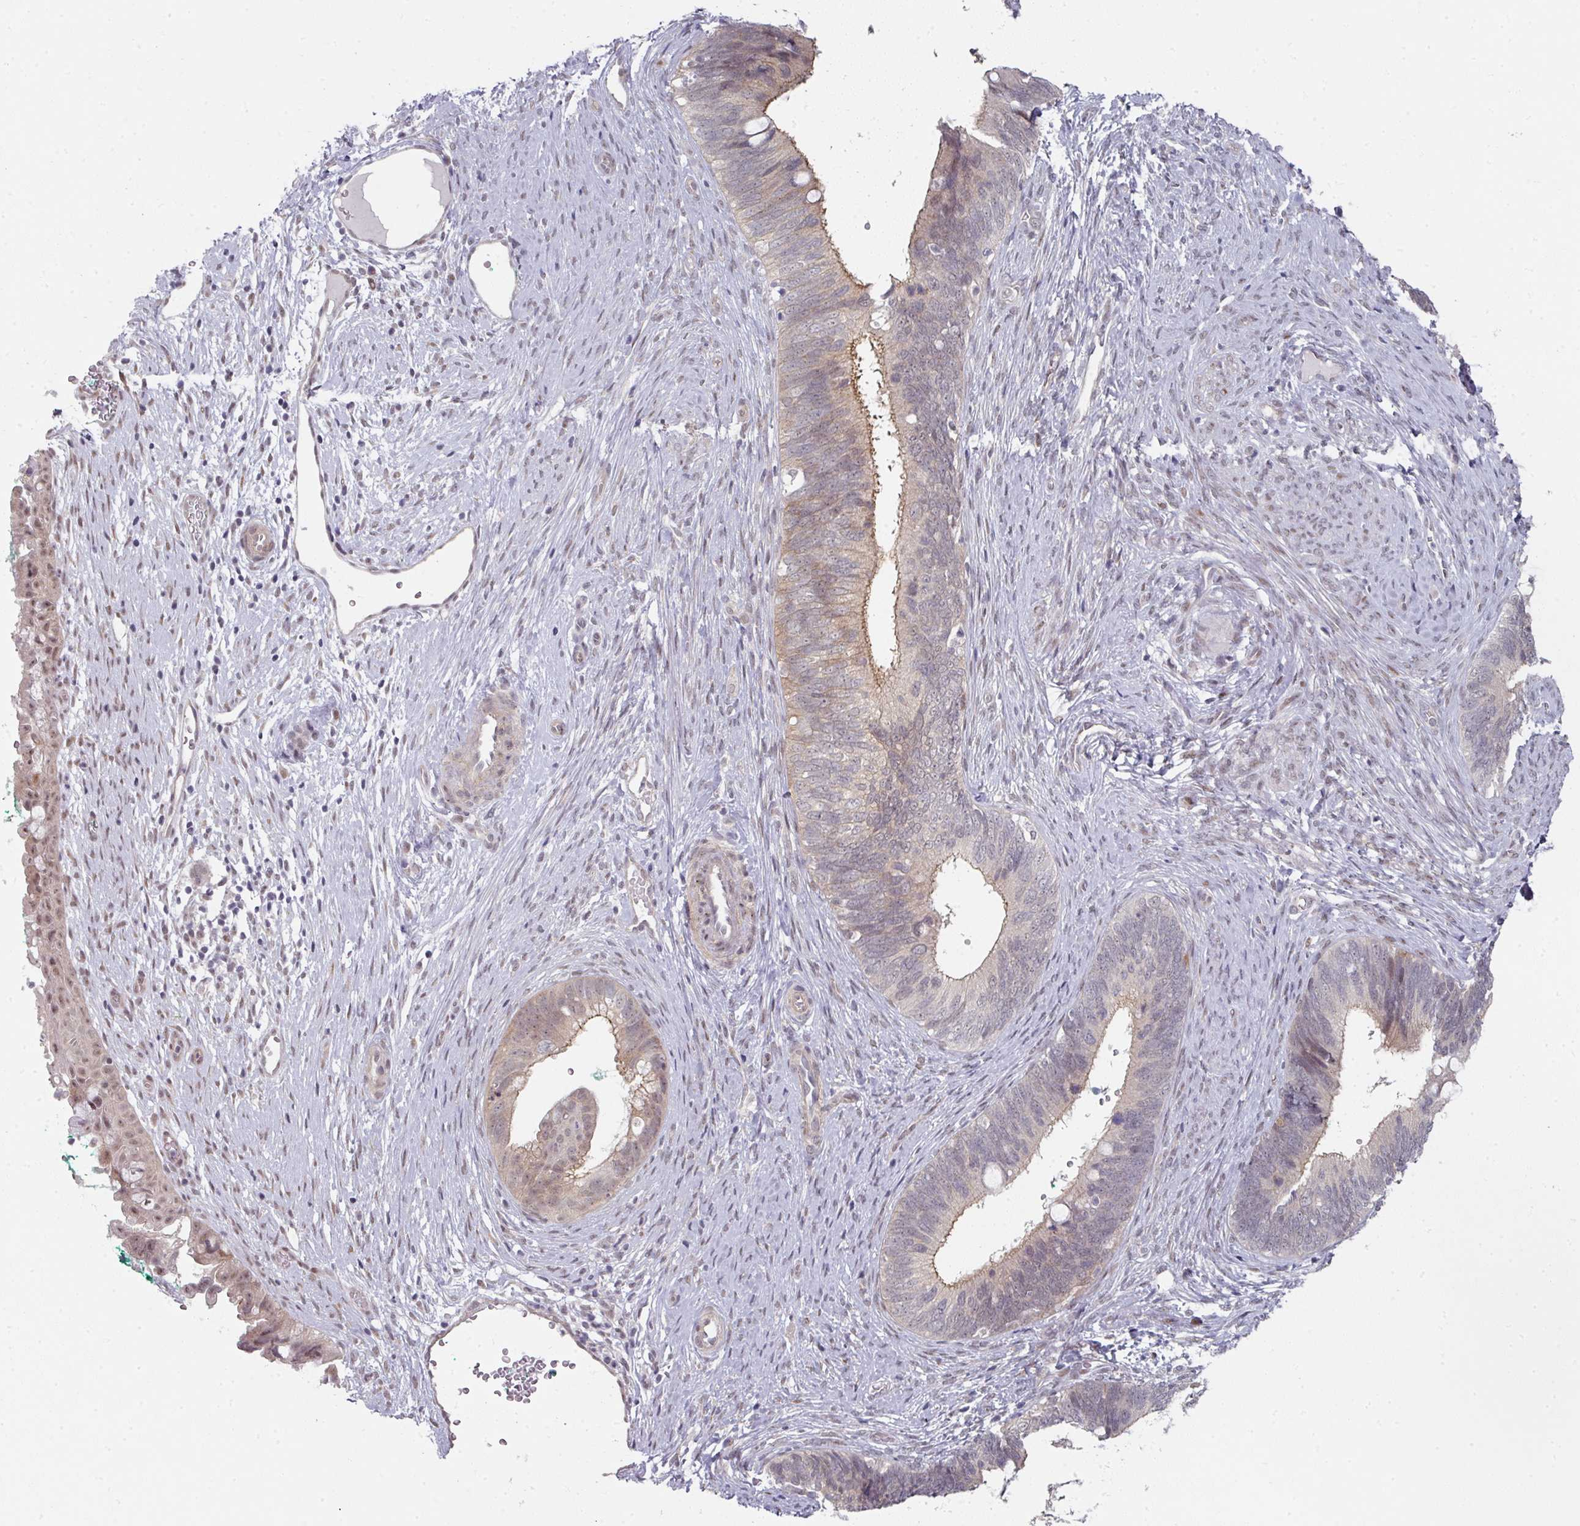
{"staining": {"intensity": "moderate", "quantity": "25%-75%", "location": "cytoplasmic/membranous"}, "tissue": "cervical cancer", "cell_type": "Tumor cells", "image_type": "cancer", "snomed": [{"axis": "morphology", "description": "Adenocarcinoma, NOS"}, {"axis": "topography", "description": "Cervix"}], "caption": "High-magnification brightfield microscopy of cervical adenocarcinoma stained with DAB (3,3'-diaminobenzidine) (brown) and counterstained with hematoxylin (blue). tumor cells exhibit moderate cytoplasmic/membranous positivity is identified in approximately25%-75% of cells.", "gene": "TMCC1", "patient": {"sex": "female", "age": 42}}